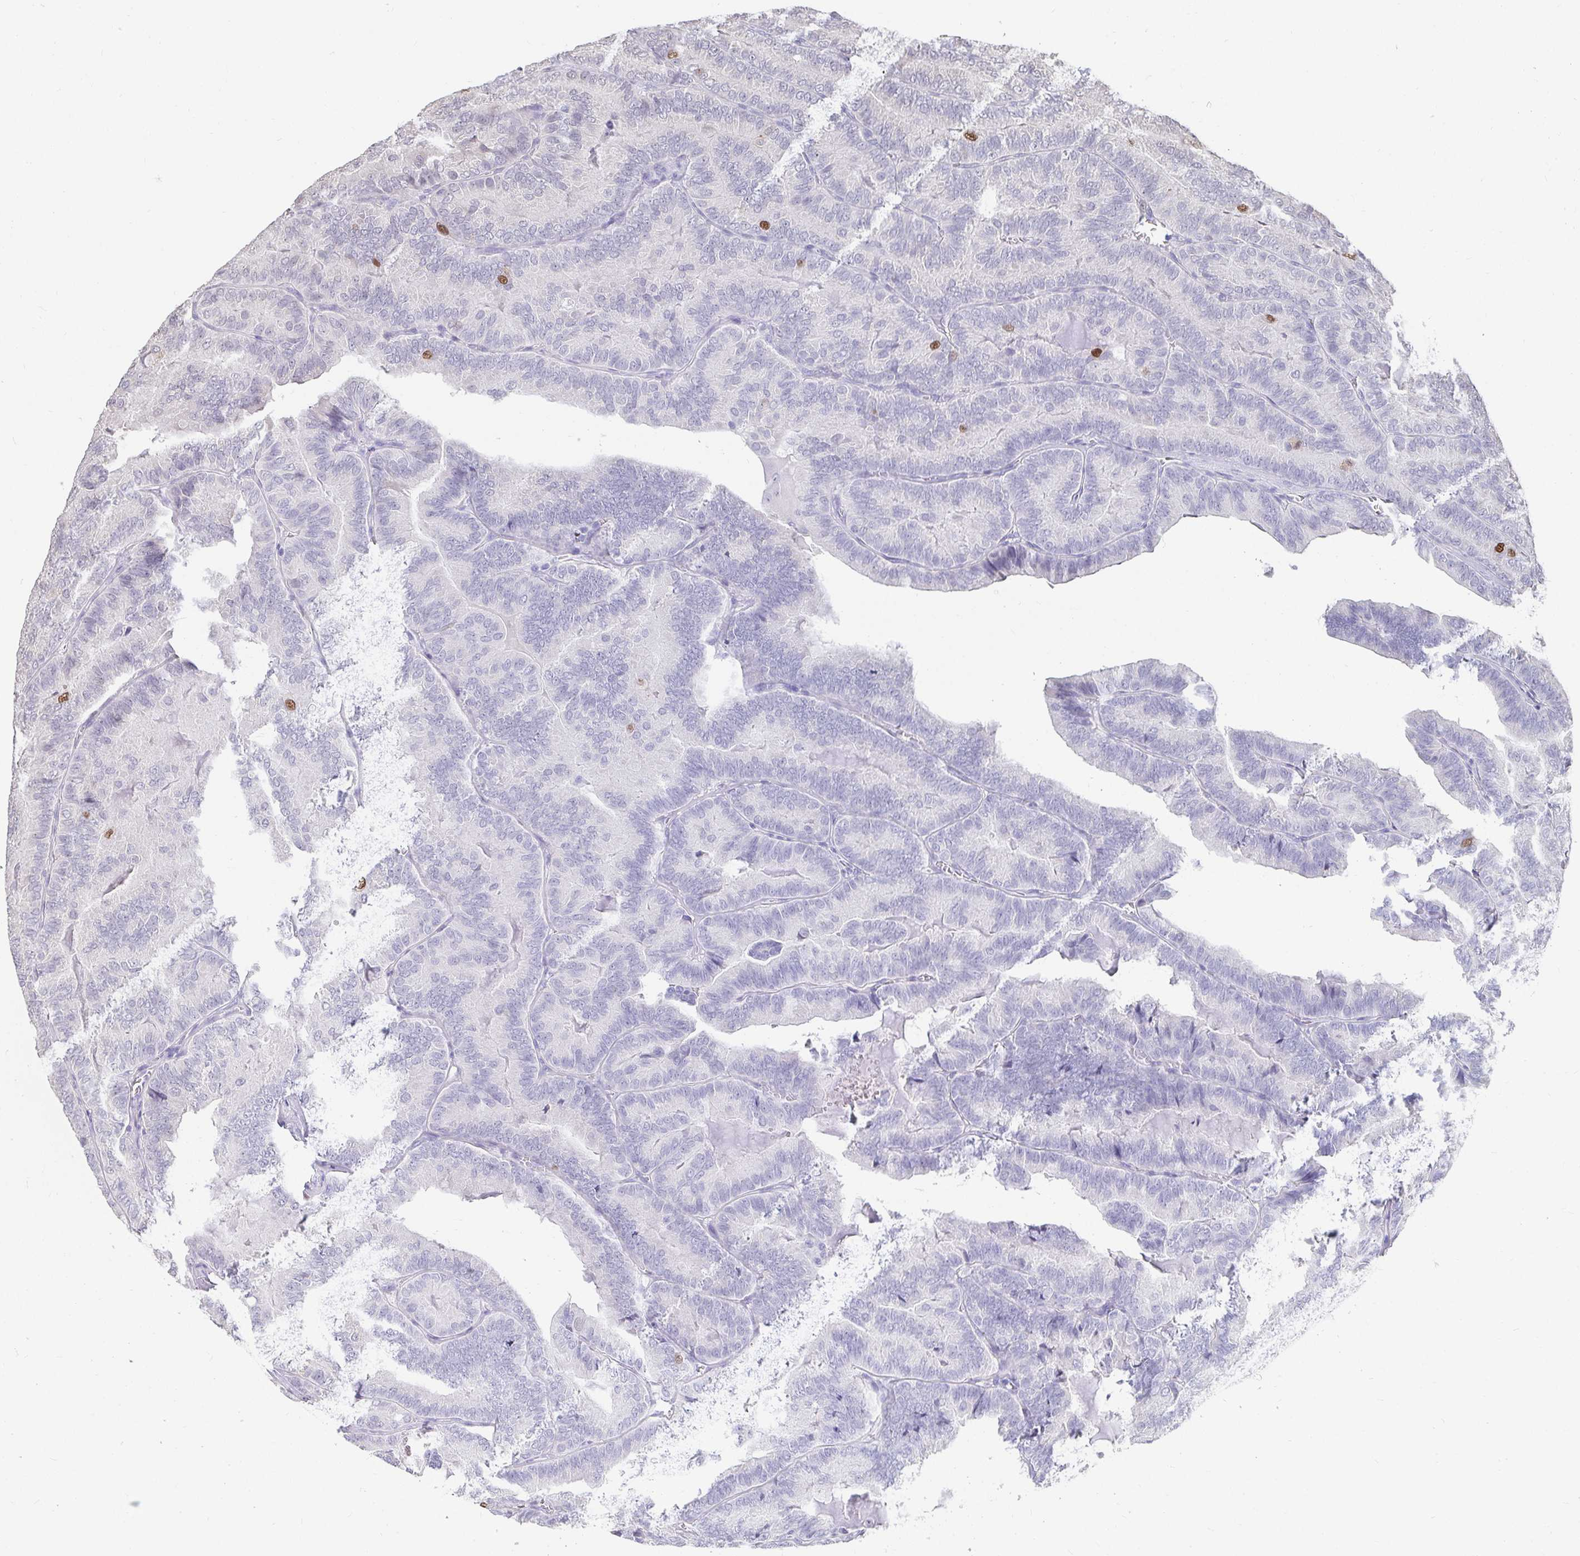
{"staining": {"intensity": "moderate", "quantity": "<25%", "location": "nuclear"}, "tissue": "thyroid cancer", "cell_type": "Tumor cells", "image_type": "cancer", "snomed": [{"axis": "morphology", "description": "Papillary adenocarcinoma, NOS"}, {"axis": "topography", "description": "Thyroid gland"}], "caption": "Human thyroid cancer stained with a protein marker shows moderate staining in tumor cells.", "gene": "ANLN", "patient": {"sex": "female", "age": 75}}